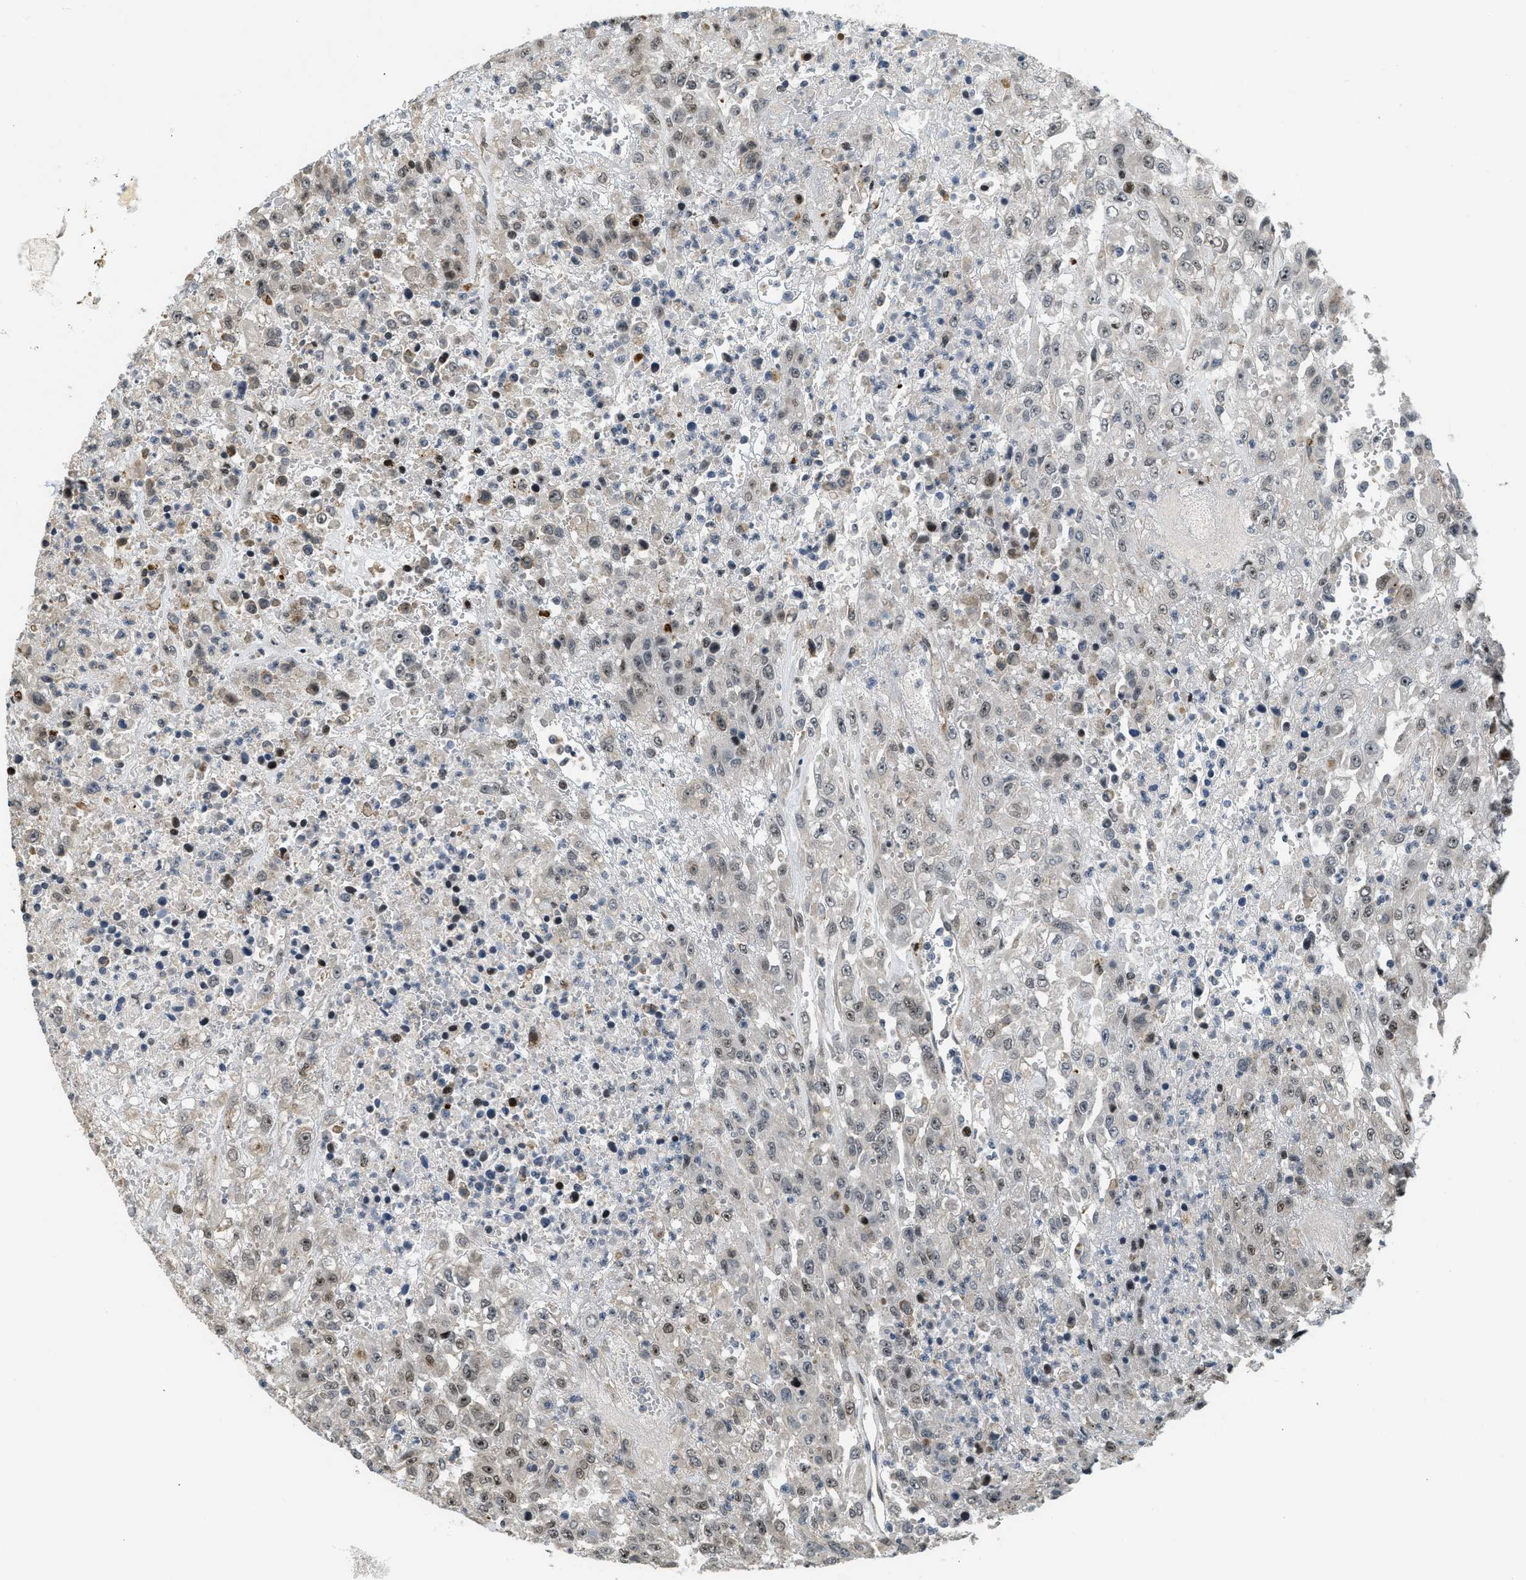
{"staining": {"intensity": "moderate", "quantity": "<25%", "location": "nuclear"}, "tissue": "urothelial cancer", "cell_type": "Tumor cells", "image_type": "cancer", "snomed": [{"axis": "morphology", "description": "Urothelial carcinoma, High grade"}, {"axis": "topography", "description": "Urinary bladder"}], "caption": "There is low levels of moderate nuclear staining in tumor cells of high-grade urothelial carcinoma, as demonstrated by immunohistochemical staining (brown color).", "gene": "LTA4H", "patient": {"sex": "male", "age": 46}}